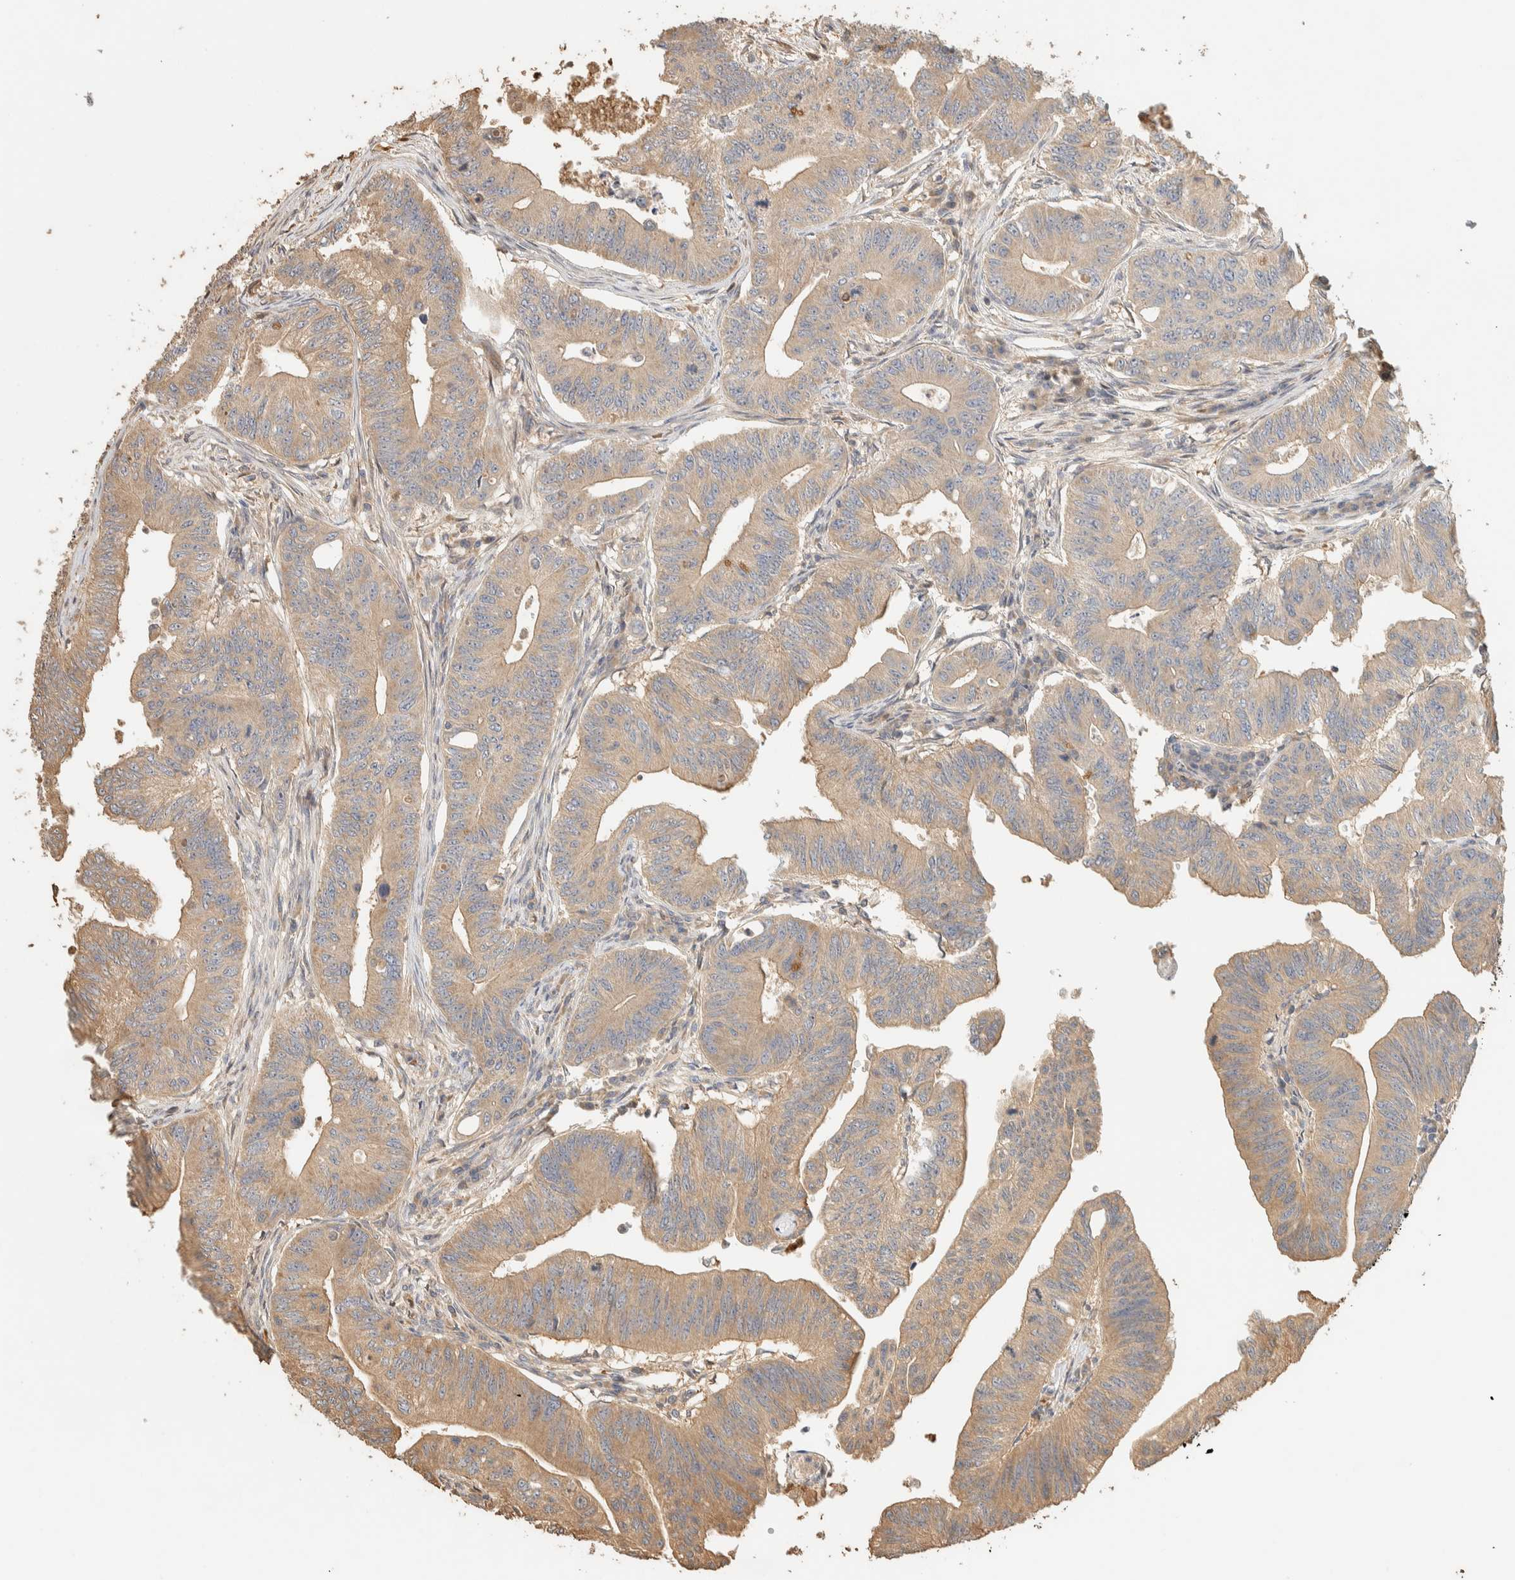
{"staining": {"intensity": "weak", "quantity": ">75%", "location": "cytoplasmic/membranous"}, "tissue": "colorectal cancer", "cell_type": "Tumor cells", "image_type": "cancer", "snomed": [{"axis": "morphology", "description": "Adenoma, NOS"}, {"axis": "morphology", "description": "Adenocarcinoma, NOS"}, {"axis": "topography", "description": "Colon"}], "caption": "High-magnification brightfield microscopy of colorectal adenocarcinoma stained with DAB (3,3'-diaminobenzidine) (brown) and counterstained with hematoxylin (blue). tumor cells exhibit weak cytoplasmic/membranous staining is seen in approximately>75% of cells. Nuclei are stained in blue.", "gene": "EXOC7", "patient": {"sex": "male", "age": 79}}